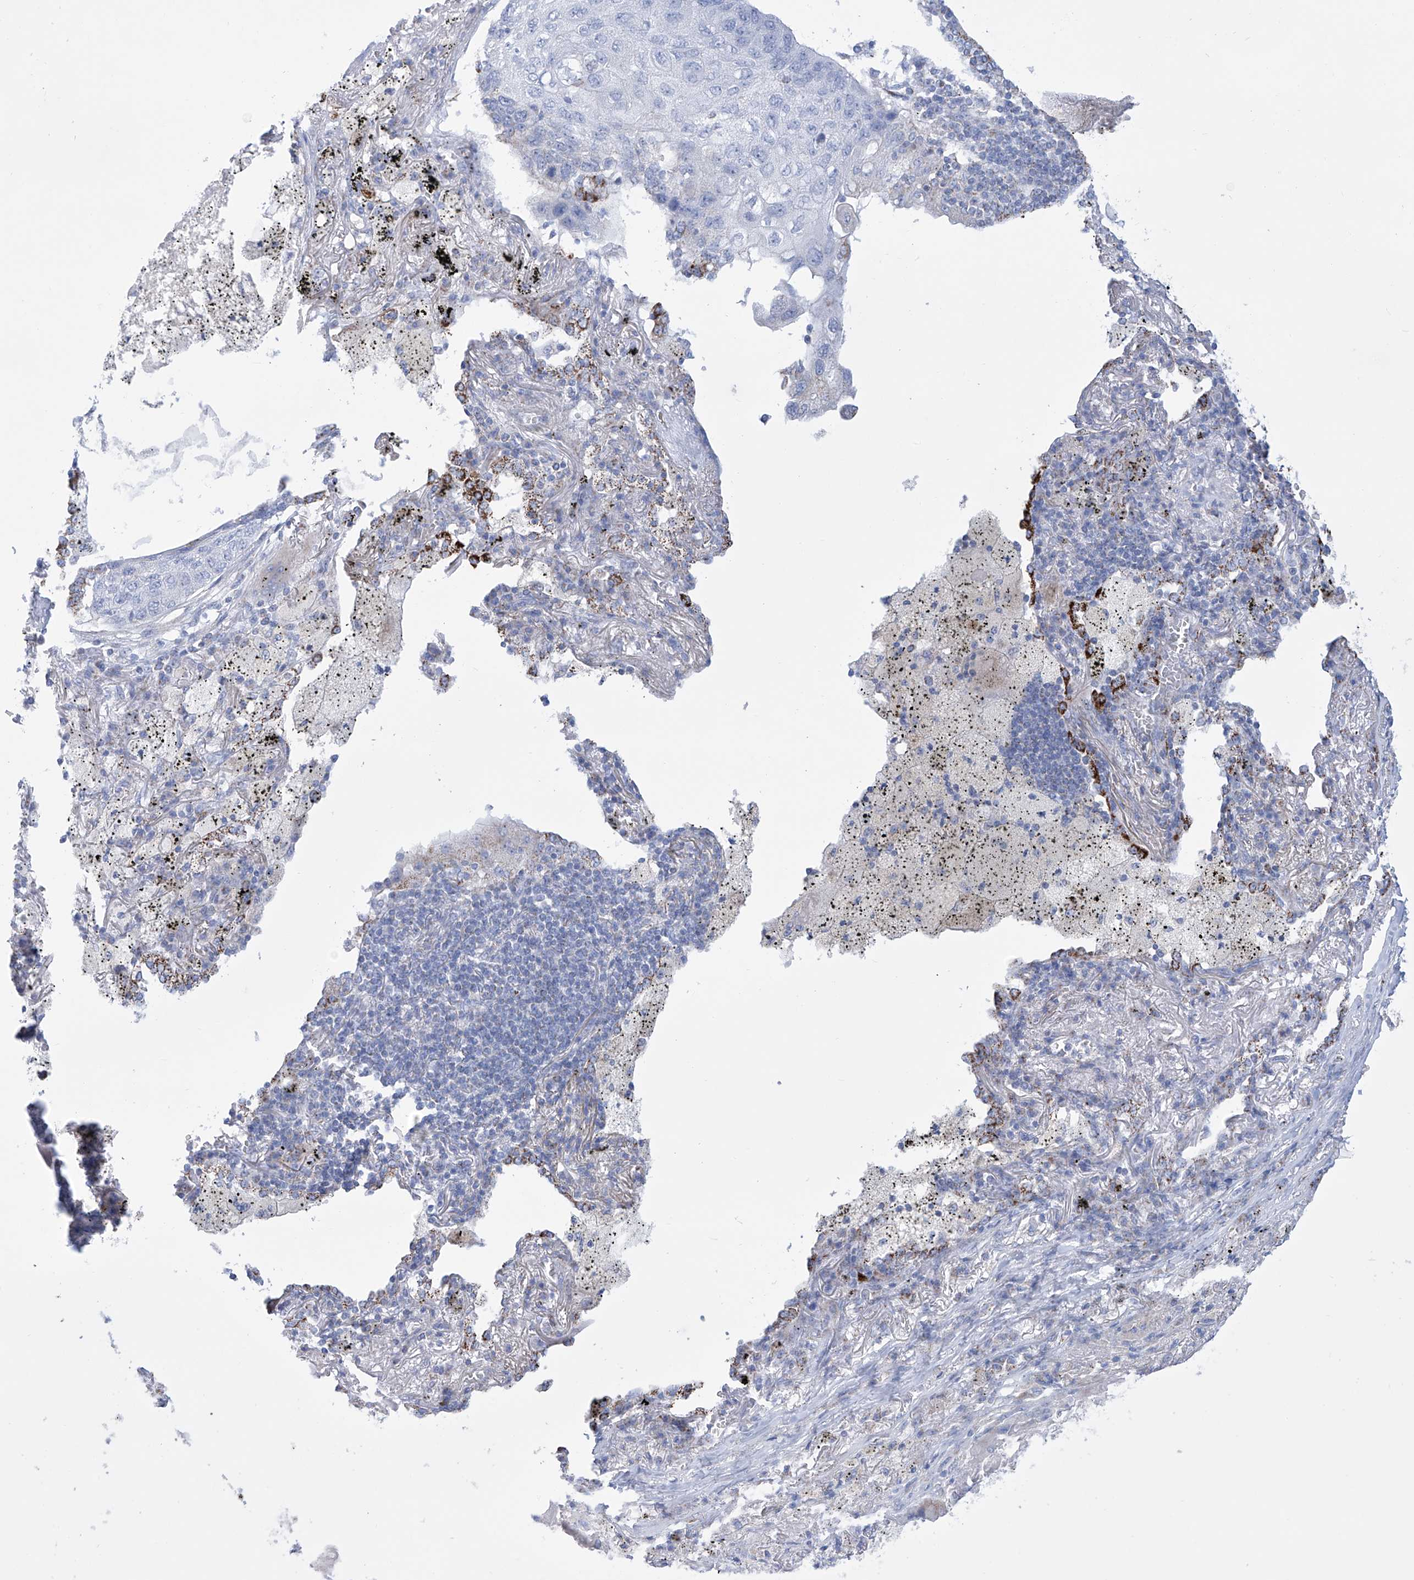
{"staining": {"intensity": "negative", "quantity": "none", "location": "none"}, "tissue": "lung cancer", "cell_type": "Tumor cells", "image_type": "cancer", "snomed": [{"axis": "morphology", "description": "Squamous cell carcinoma, NOS"}, {"axis": "topography", "description": "Lung"}], "caption": "High magnification brightfield microscopy of squamous cell carcinoma (lung) stained with DAB (3,3'-diaminobenzidine) (brown) and counterstained with hematoxylin (blue): tumor cells show no significant staining.", "gene": "ALDH6A1", "patient": {"sex": "female", "age": 63}}